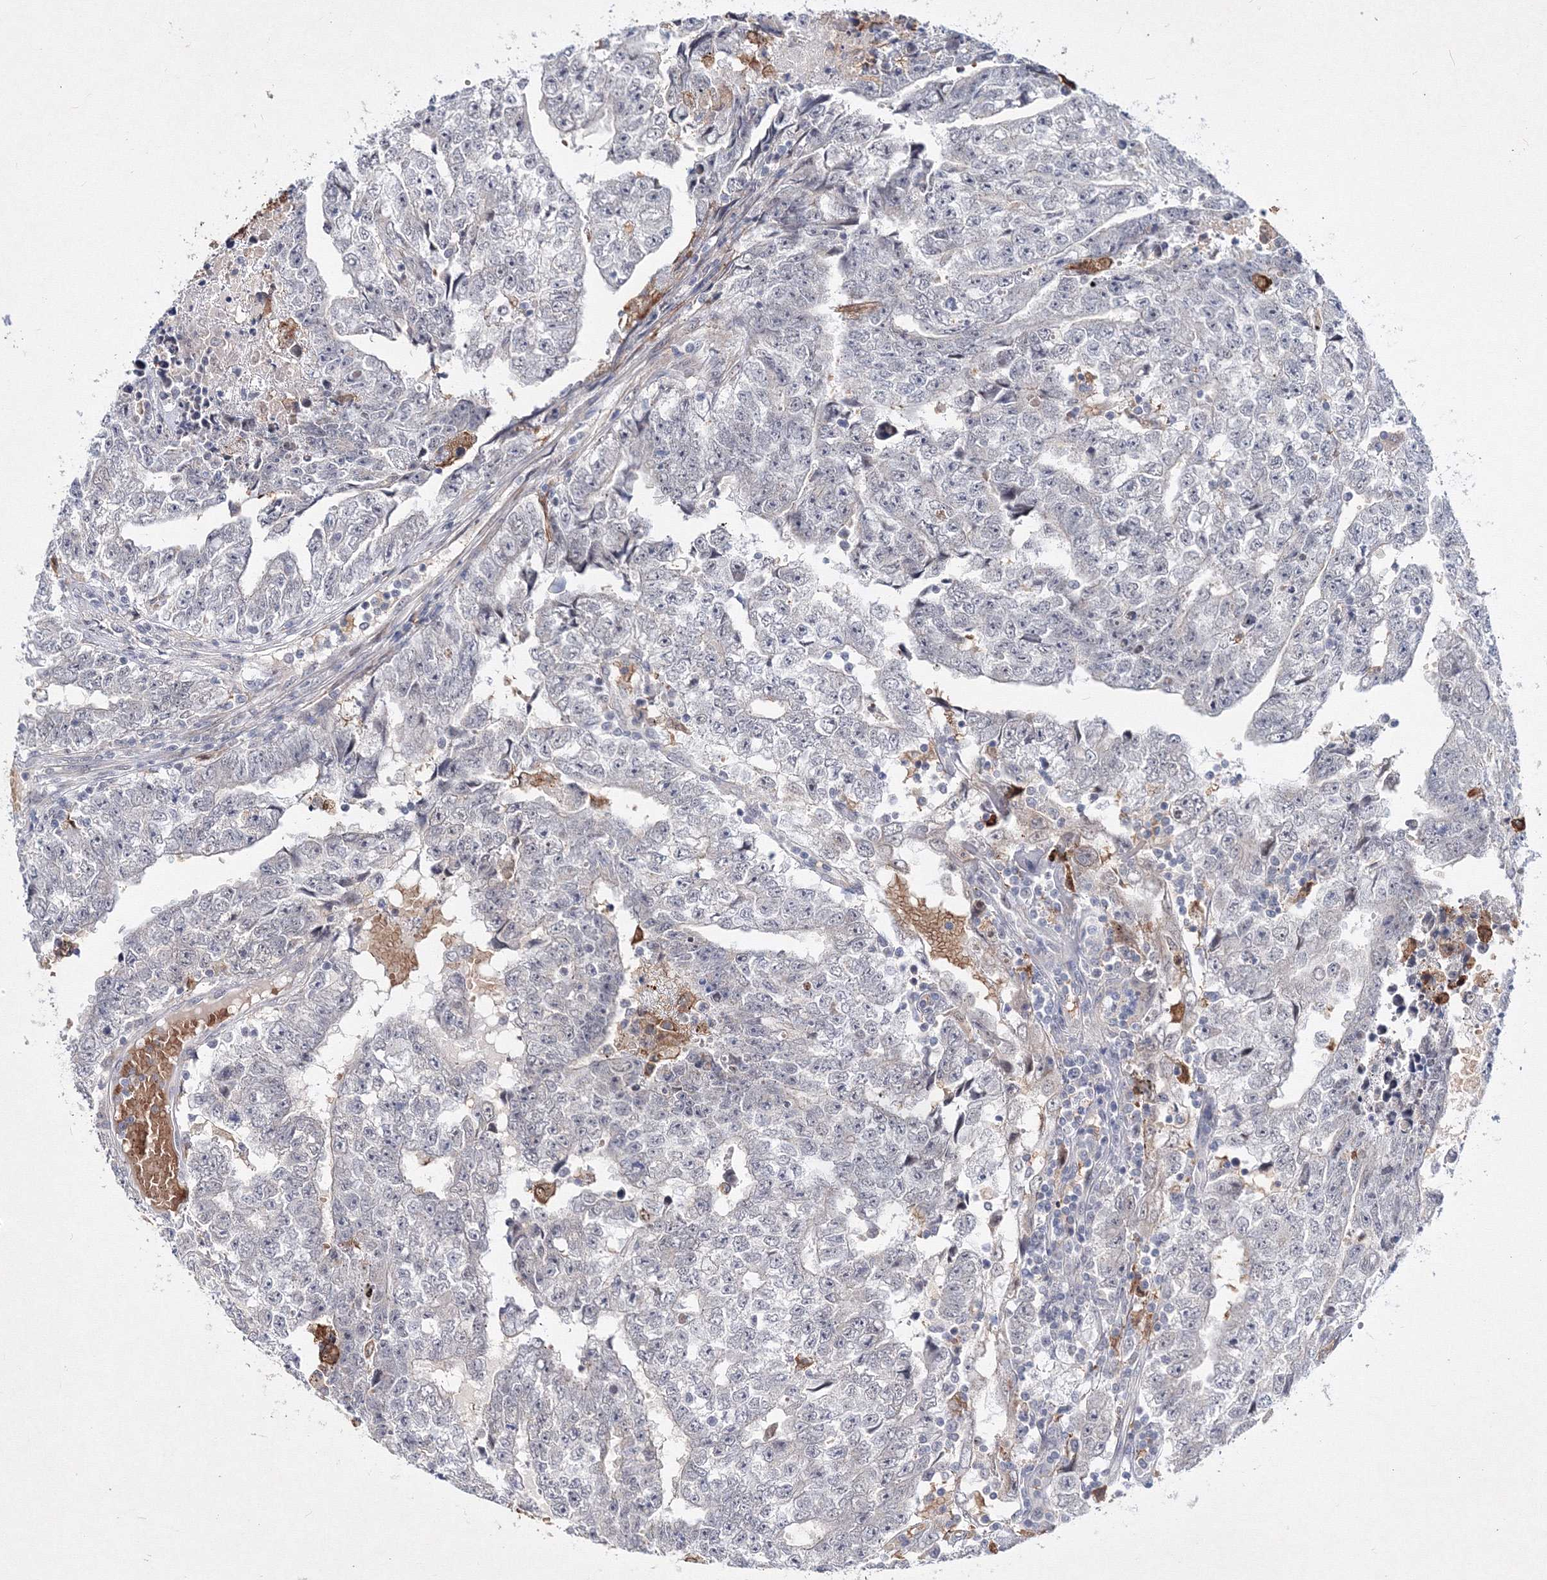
{"staining": {"intensity": "negative", "quantity": "none", "location": "none"}, "tissue": "testis cancer", "cell_type": "Tumor cells", "image_type": "cancer", "snomed": [{"axis": "morphology", "description": "Carcinoma, Embryonal, NOS"}, {"axis": "topography", "description": "Testis"}], "caption": "Tumor cells show no significant protein positivity in testis cancer.", "gene": "C11orf52", "patient": {"sex": "male", "age": 25}}